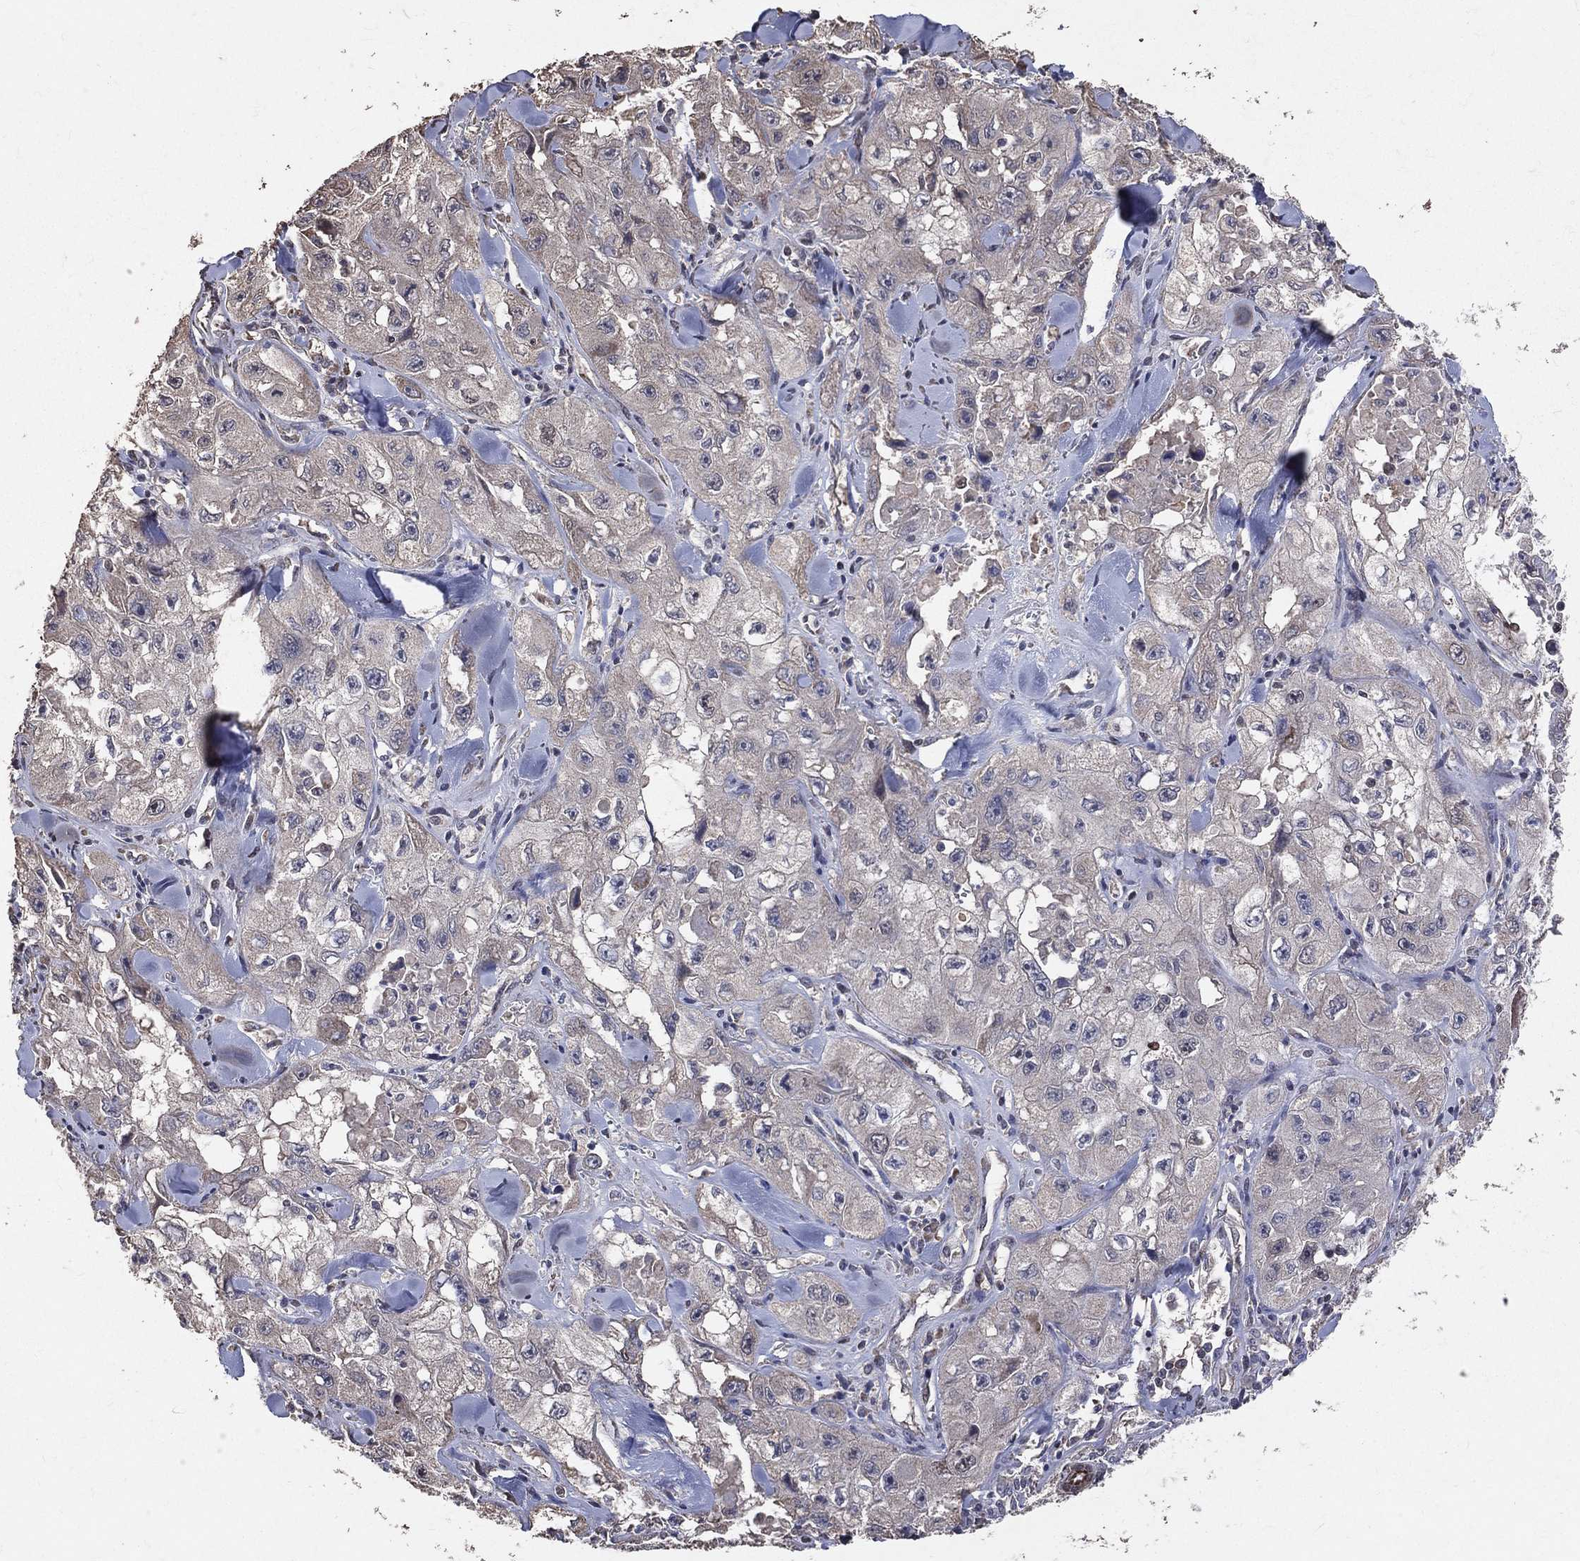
{"staining": {"intensity": "negative", "quantity": "none", "location": "none"}, "tissue": "skin cancer", "cell_type": "Tumor cells", "image_type": "cancer", "snomed": [{"axis": "morphology", "description": "Squamous cell carcinoma, NOS"}, {"axis": "topography", "description": "Skin"}, {"axis": "topography", "description": "Subcutis"}], "caption": "Tumor cells show no significant protein expression in squamous cell carcinoma (skin). Nuclei are stained in blue.", "gene": "LY6K", "patient": {"sex": "male", "age": 73}}